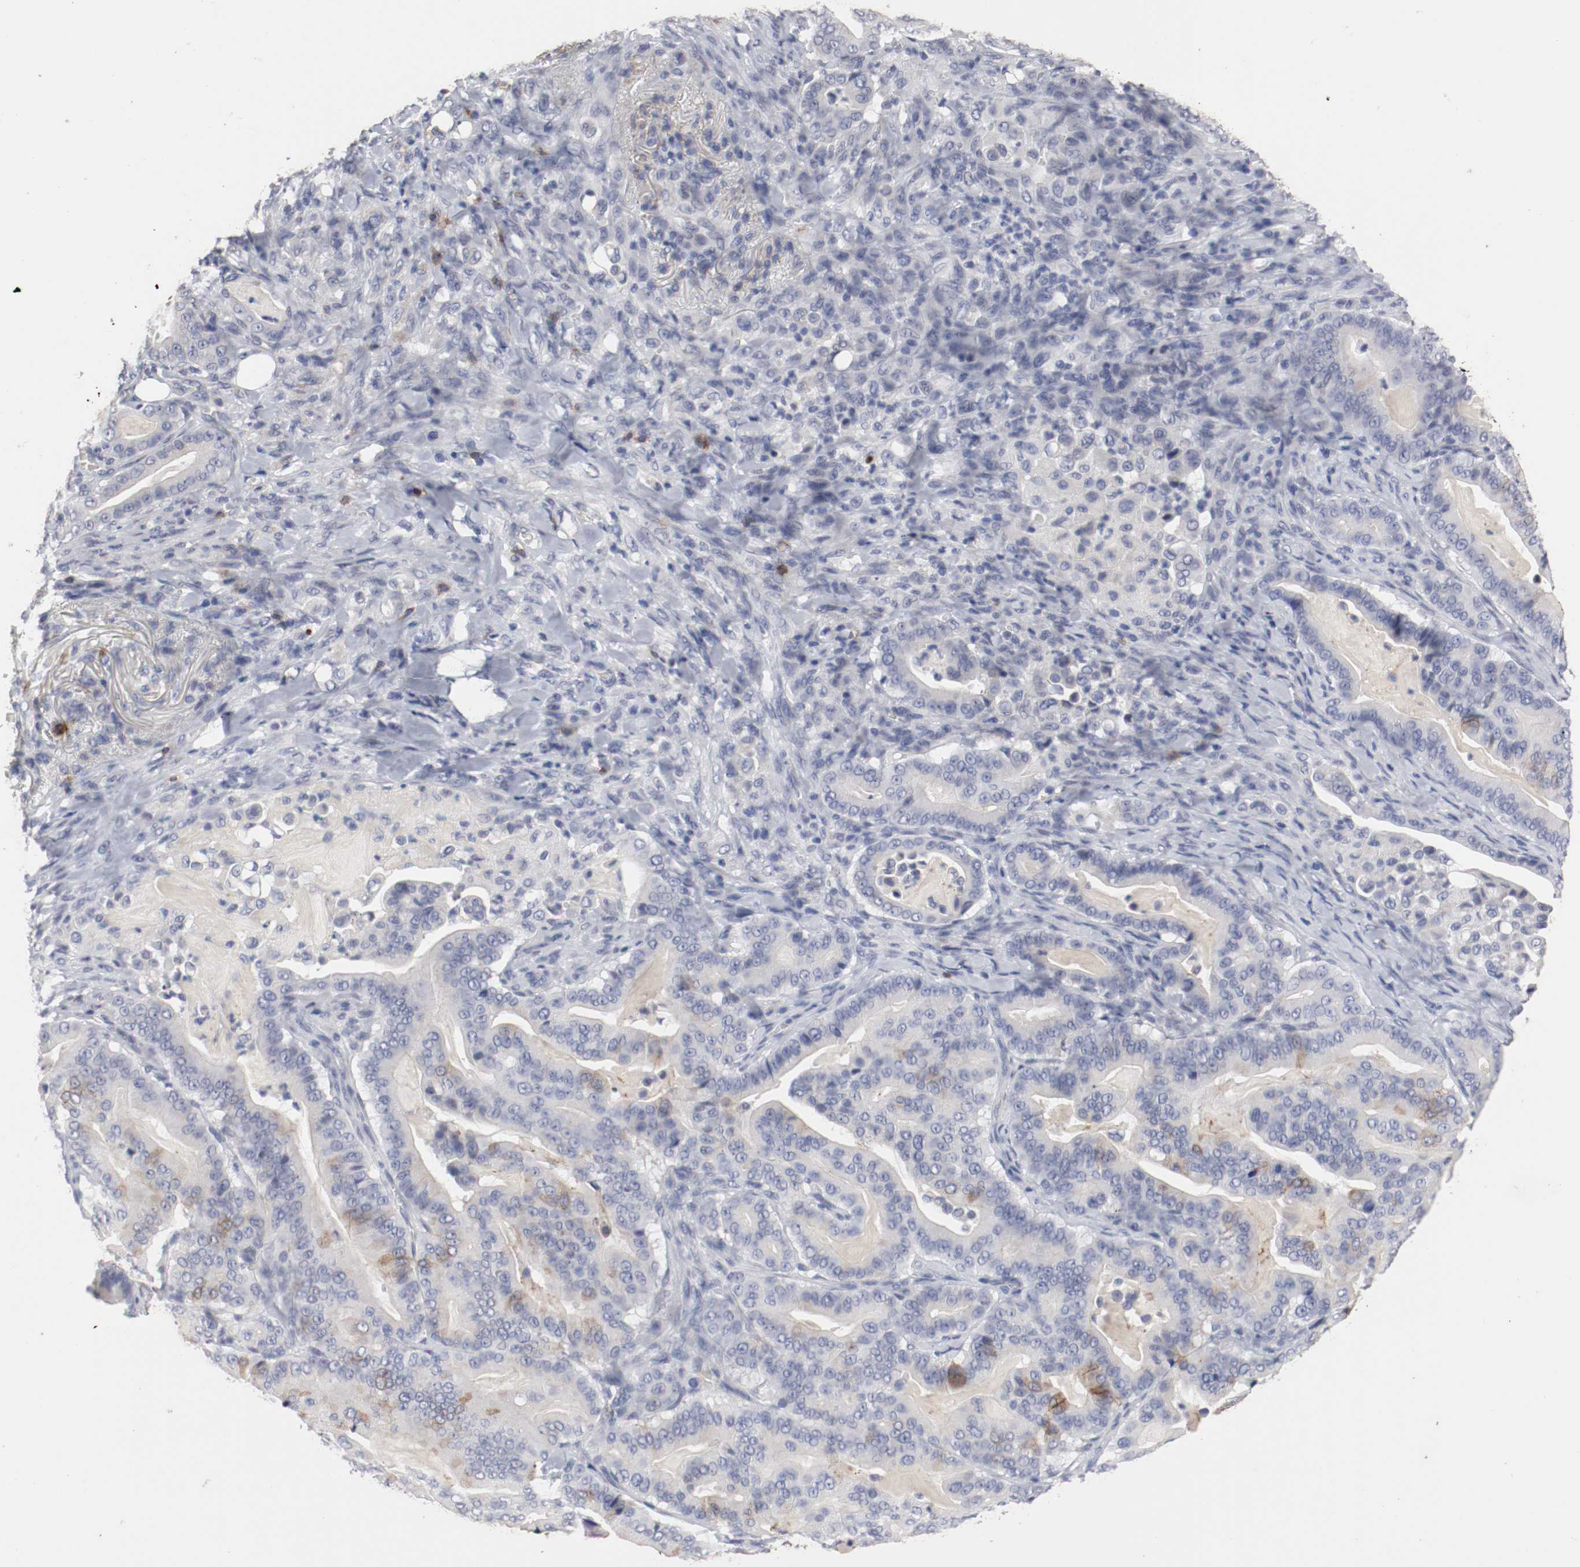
{"staining": {"intensity": "moderate", "quantity": "<25%", "location": "cytoplasmic/membranous"}, "tissue": "pancreatic cancer", "cell_type": "Tumor cells", "image_type": "cancer", "snomed": [{"axis": "morphology", "description": "Adenocarcinoma, NOS"}, {"axis": "topography", "description": "Pancreas"}], "caption": "Adenocarcinoma (pancreatic) stained with DAB immunohistochemistry exhibits low levels of moderate cytoplasmic/membranous expression in about <25% of tumor cells. The protein is stained brown, and the nuclei are stained in blue (DAB IHC with brightfield microscopy, high magnification).", "gene": "KIT", "patient": {"sex": "male", "age": 63}}